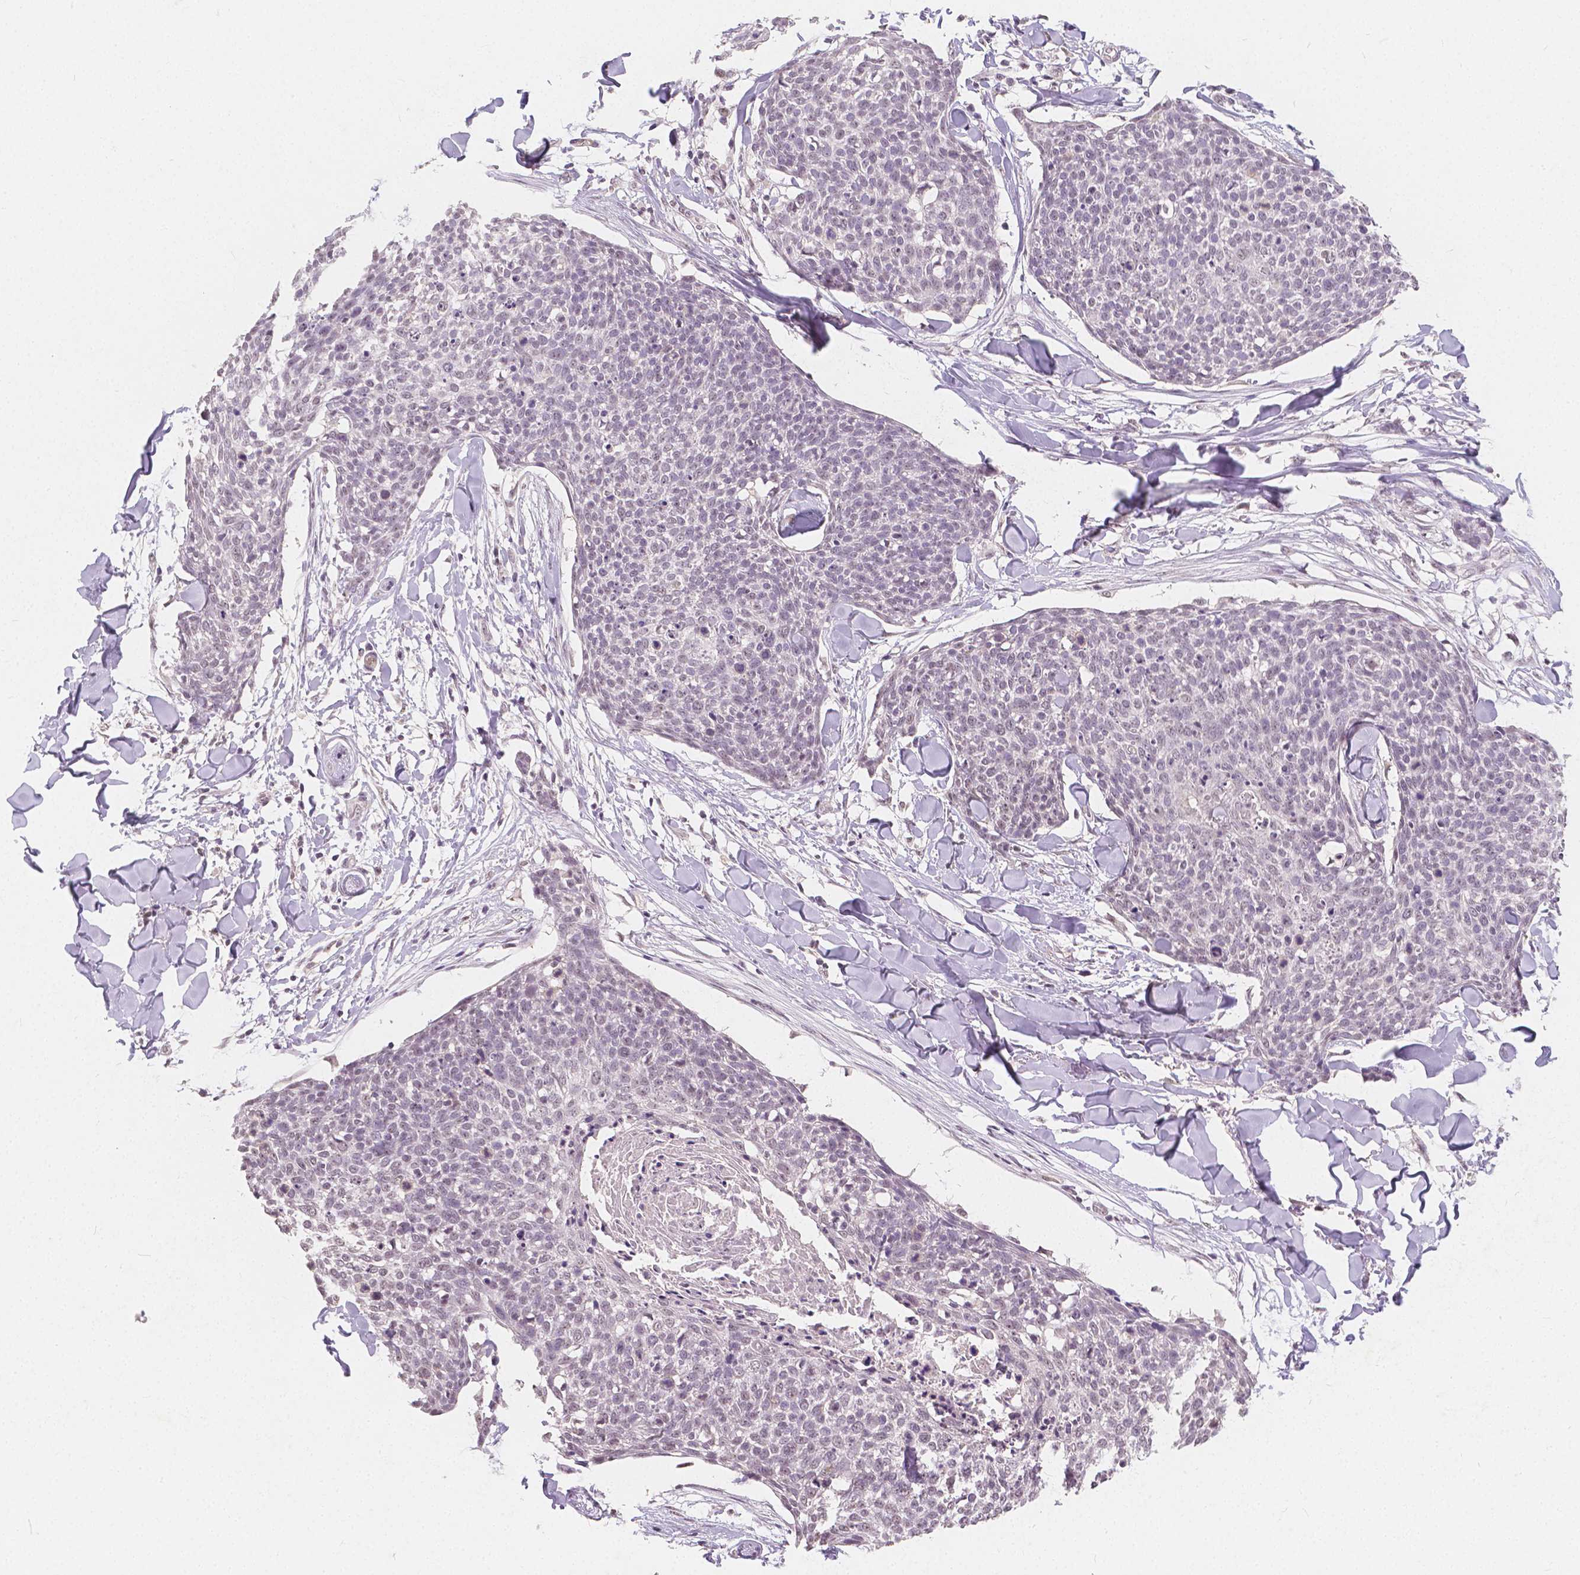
{"staining": {"intensity": "negative", "quantity": "none", "location": "none"}, "tissue": "skin cancer", "cell_type": "Tumor cells", "image_type": "cancer", "snomed": [{"axis": "morphology", "description": "Squamous cell carcinoma, NOS"}, {"axis": "topography", "description": "Skin"}, {"axis": "topography", "description": "Vulva"}], "caption": "This is an IHC photomicrograph of skin squamous cell carcinoma. There is no positivity in tumor cells.", "gene": "NOLC1", "patient": {"sex": "female", "age": 75}}